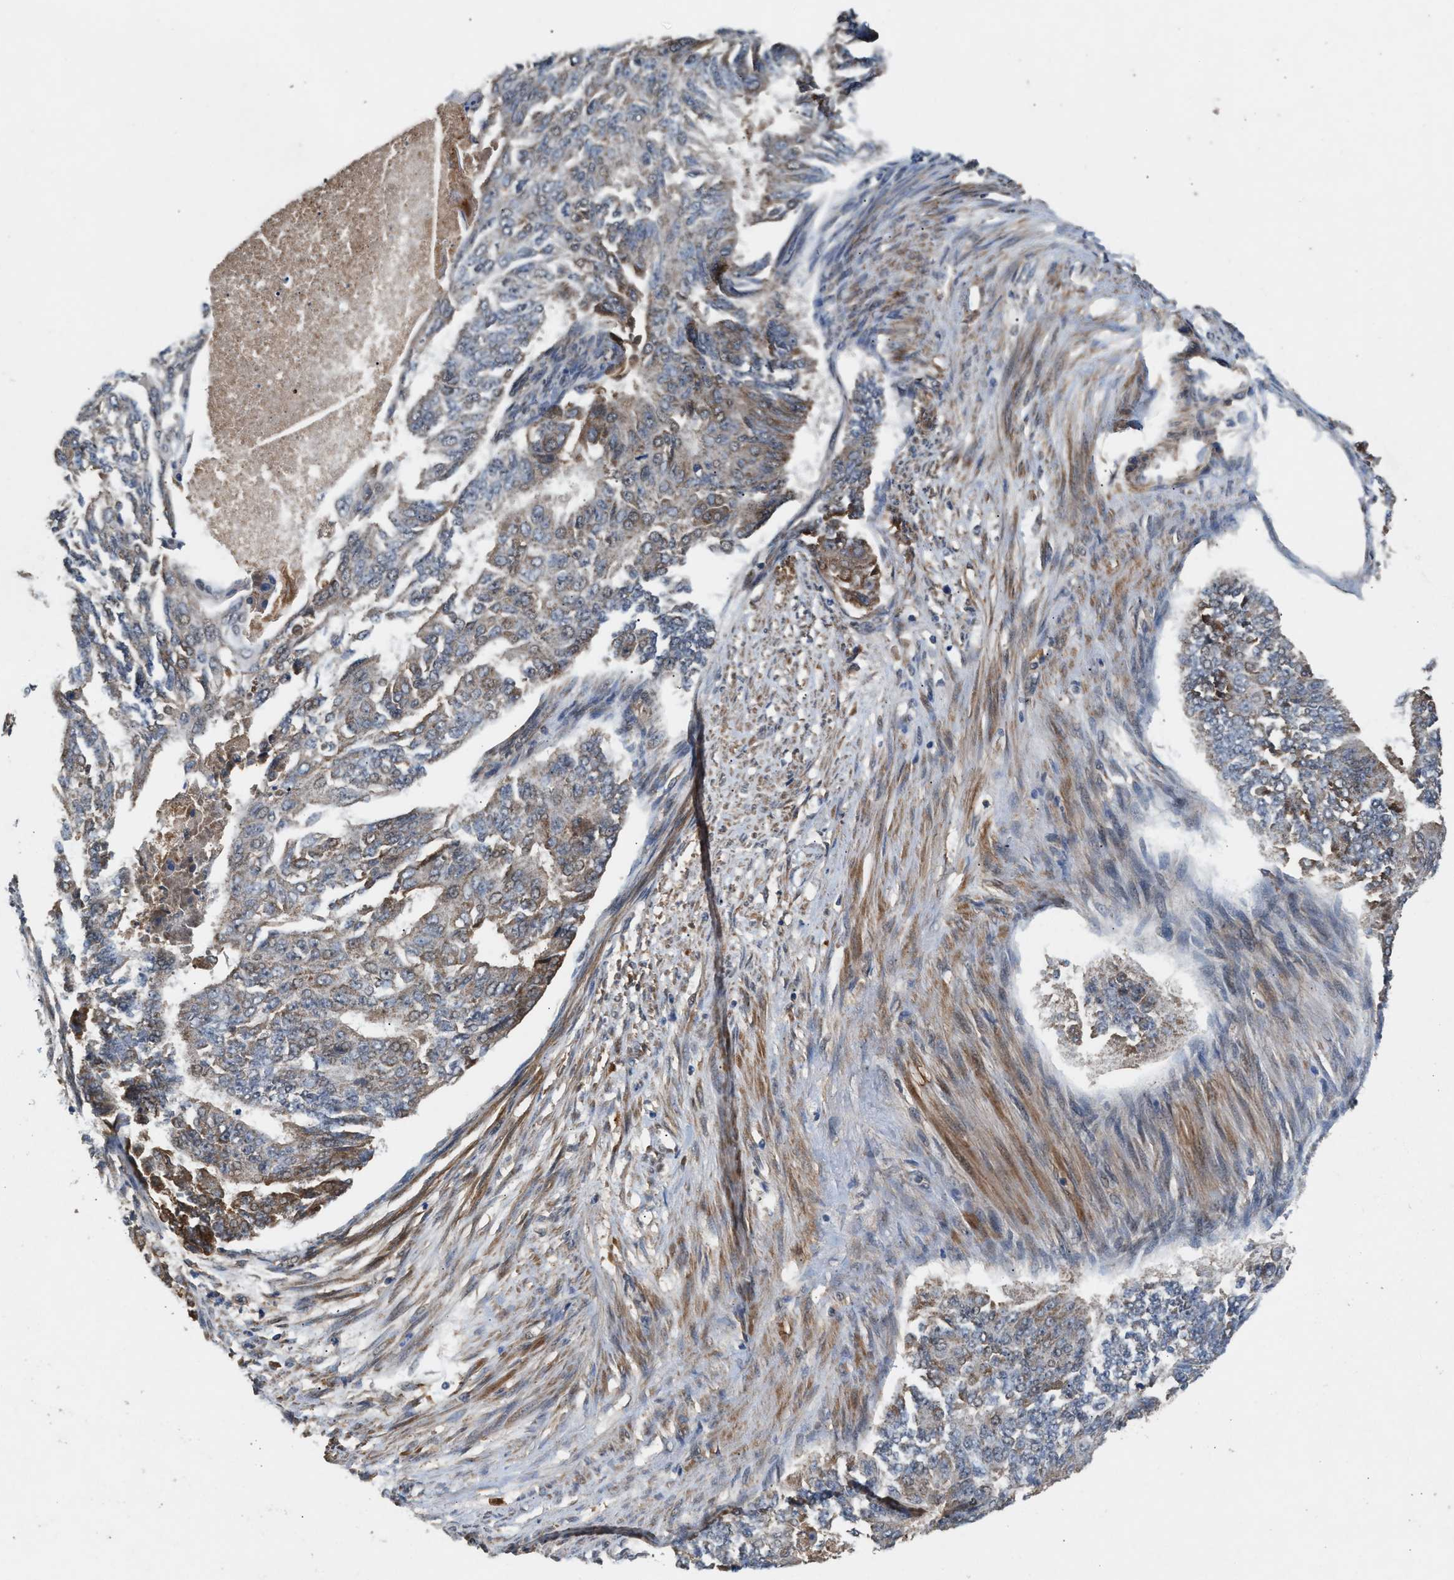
{"staining": {"intensity": "moderate", "quantity": "<25%", "location": "cytoplasmic/membranous"}, "tissue": "endometrial cancer", "cell_type": "Tumor cells", "image_type": "cancer", "snomed": [{"axis": "morphology", "description": "Adenocarcinoma, NOS"}, {"axis": "topography", "description": "Endometrium"}], "caption": "Endometrial cancer tissue displays moderate cytoplasmic/membranous positivity in approximately <25% of tumor cells, visualized by immunohistochemistry.", "gene": "RUSC2", "patient": {"sex": "female", "age": 32}}